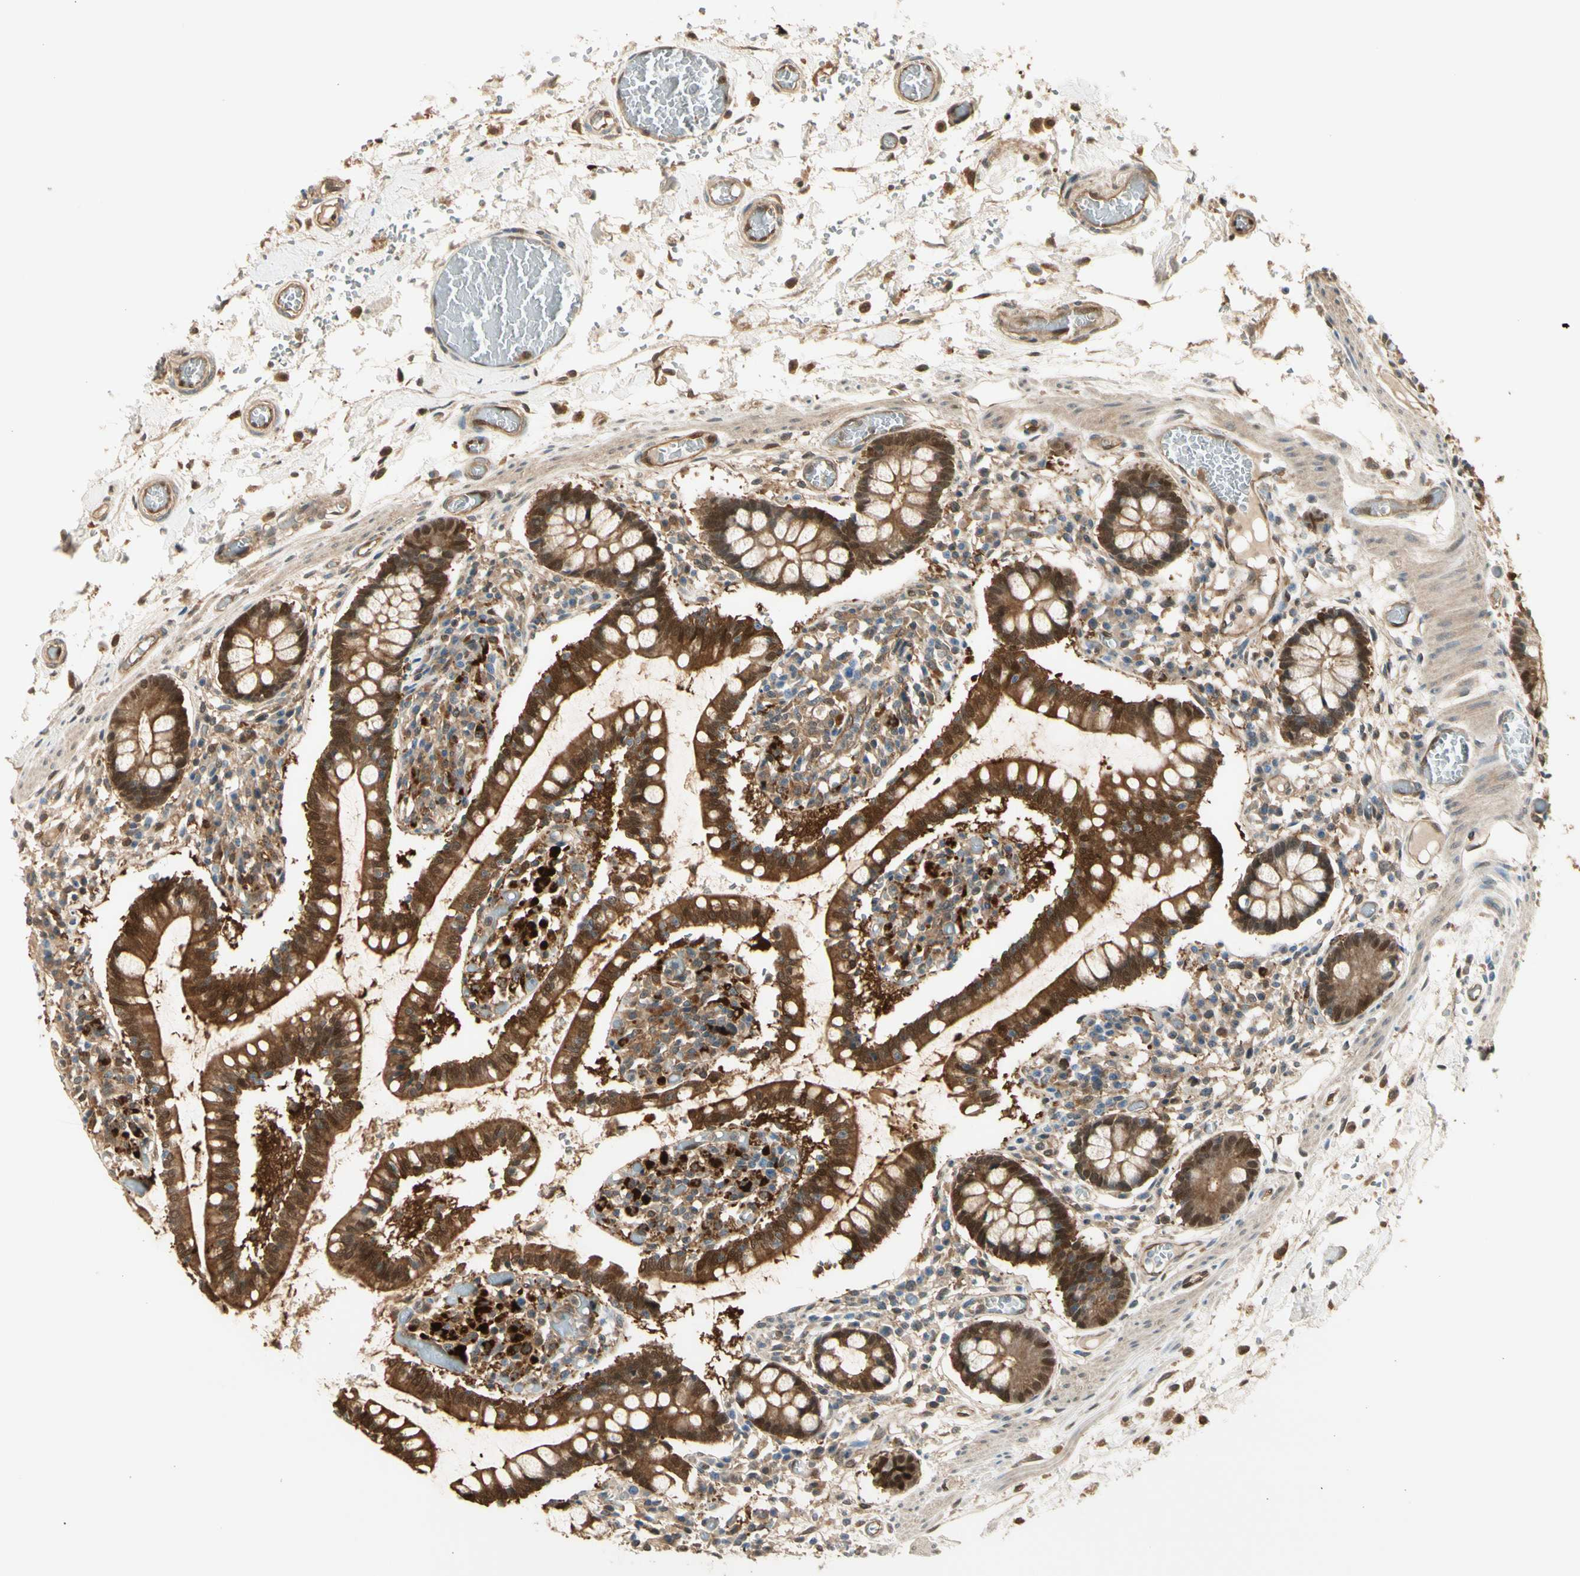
{"staining": {"intensity": "strong", "quantity": ">75%", "location": "cytoplasmic/membranous,nuclear"}, "tissue": "small intestine", "cell_type": "Glandular cells", "image_type": "normal", "snomed": [{"axis": "morphology", "description": "Normal tissue, NOS"}, {"axis": "topography", "description": "Small intestine"}], "caption": "Immunohistochemical staining of benign human small intestine reveals strong cytoplasmic/membranous,nuclear protein expression in approximately >75% of glandular cells.", "gene": "SERPINB6", "patient": {"sex": "female", "age": 61}}